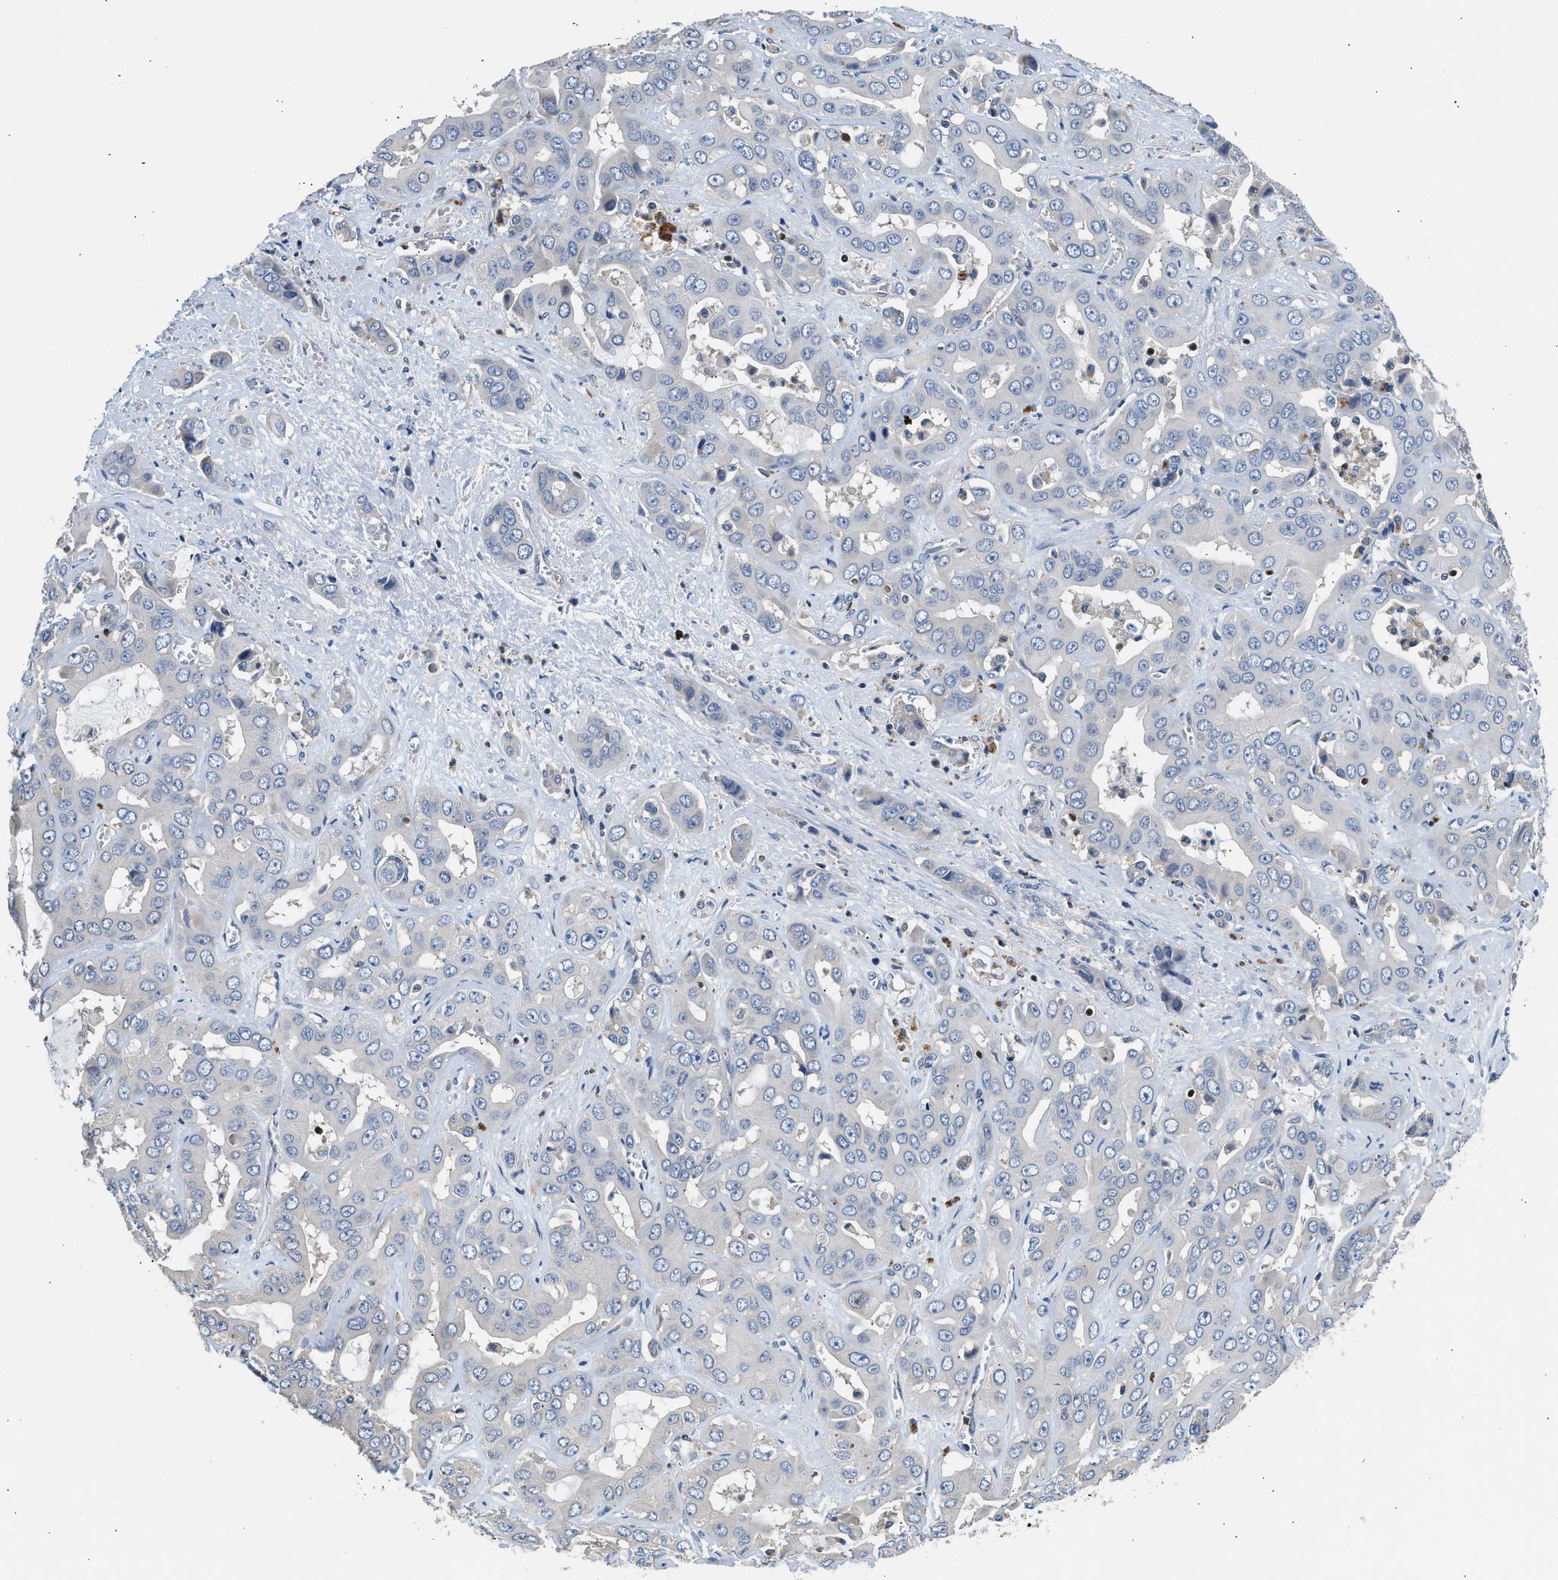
{"staining": {"intensity": "negative", "quantity": "none", "location": "none"}, "tissue": "liver cancer", "cell_type": "Tumor cells", "image_type": "cancer", "snomed": [{"axis": "morphology", "description": "Cholangiocarcinoma"}, {"axis": "topography", "description": "Liver"}], "caption": "Immunohistochemistry image of liver cholangiocarcinoma stained for a protein (brown), which demonstrates no positivity in tumor cells.", "gene": "TOX", "patient": {"sex": "female", "age": 52}}